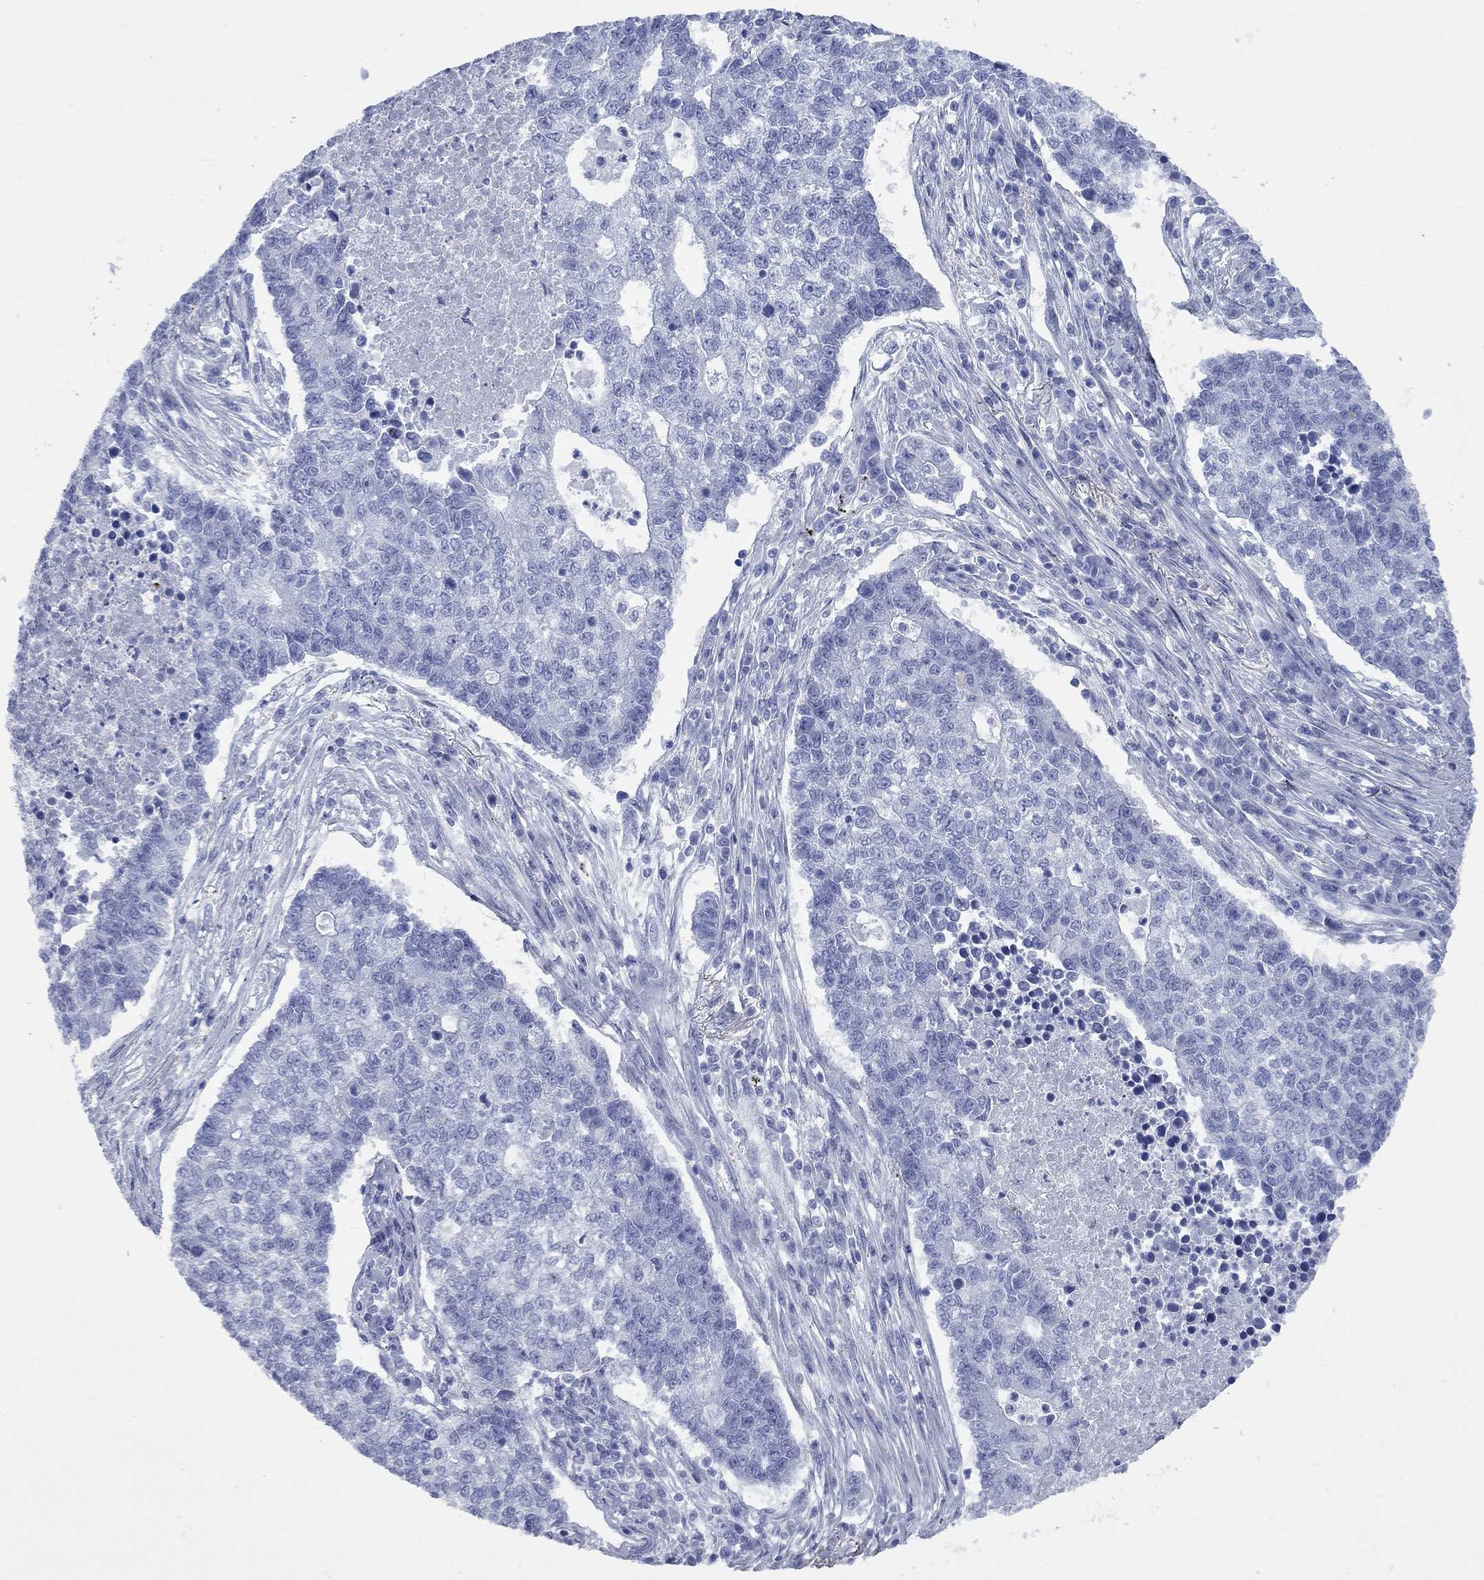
{"staining": {"intensity": "negative", "quantity": "none", "location": "none"}, "tissue": "lung cancer", "cell_type": "Tumor cells", "image_type": "cancer", "snomed": [{"axis": "morphology", "description": "Adenocarcinoma, NOS"}, {"axis": "topography", "description": "Lung"}], "caption": "A high-resolution micrograph shows IHC staining of lung cancer, which exhibits no significant staining in tumor cells. (DAB (3,3'-diaminobenzidine) immunohistochemistry visualized using brightfield microscopy, high magnification).", "gene": "CCNA1", "patient": {"sex": "male", "age": 57}}